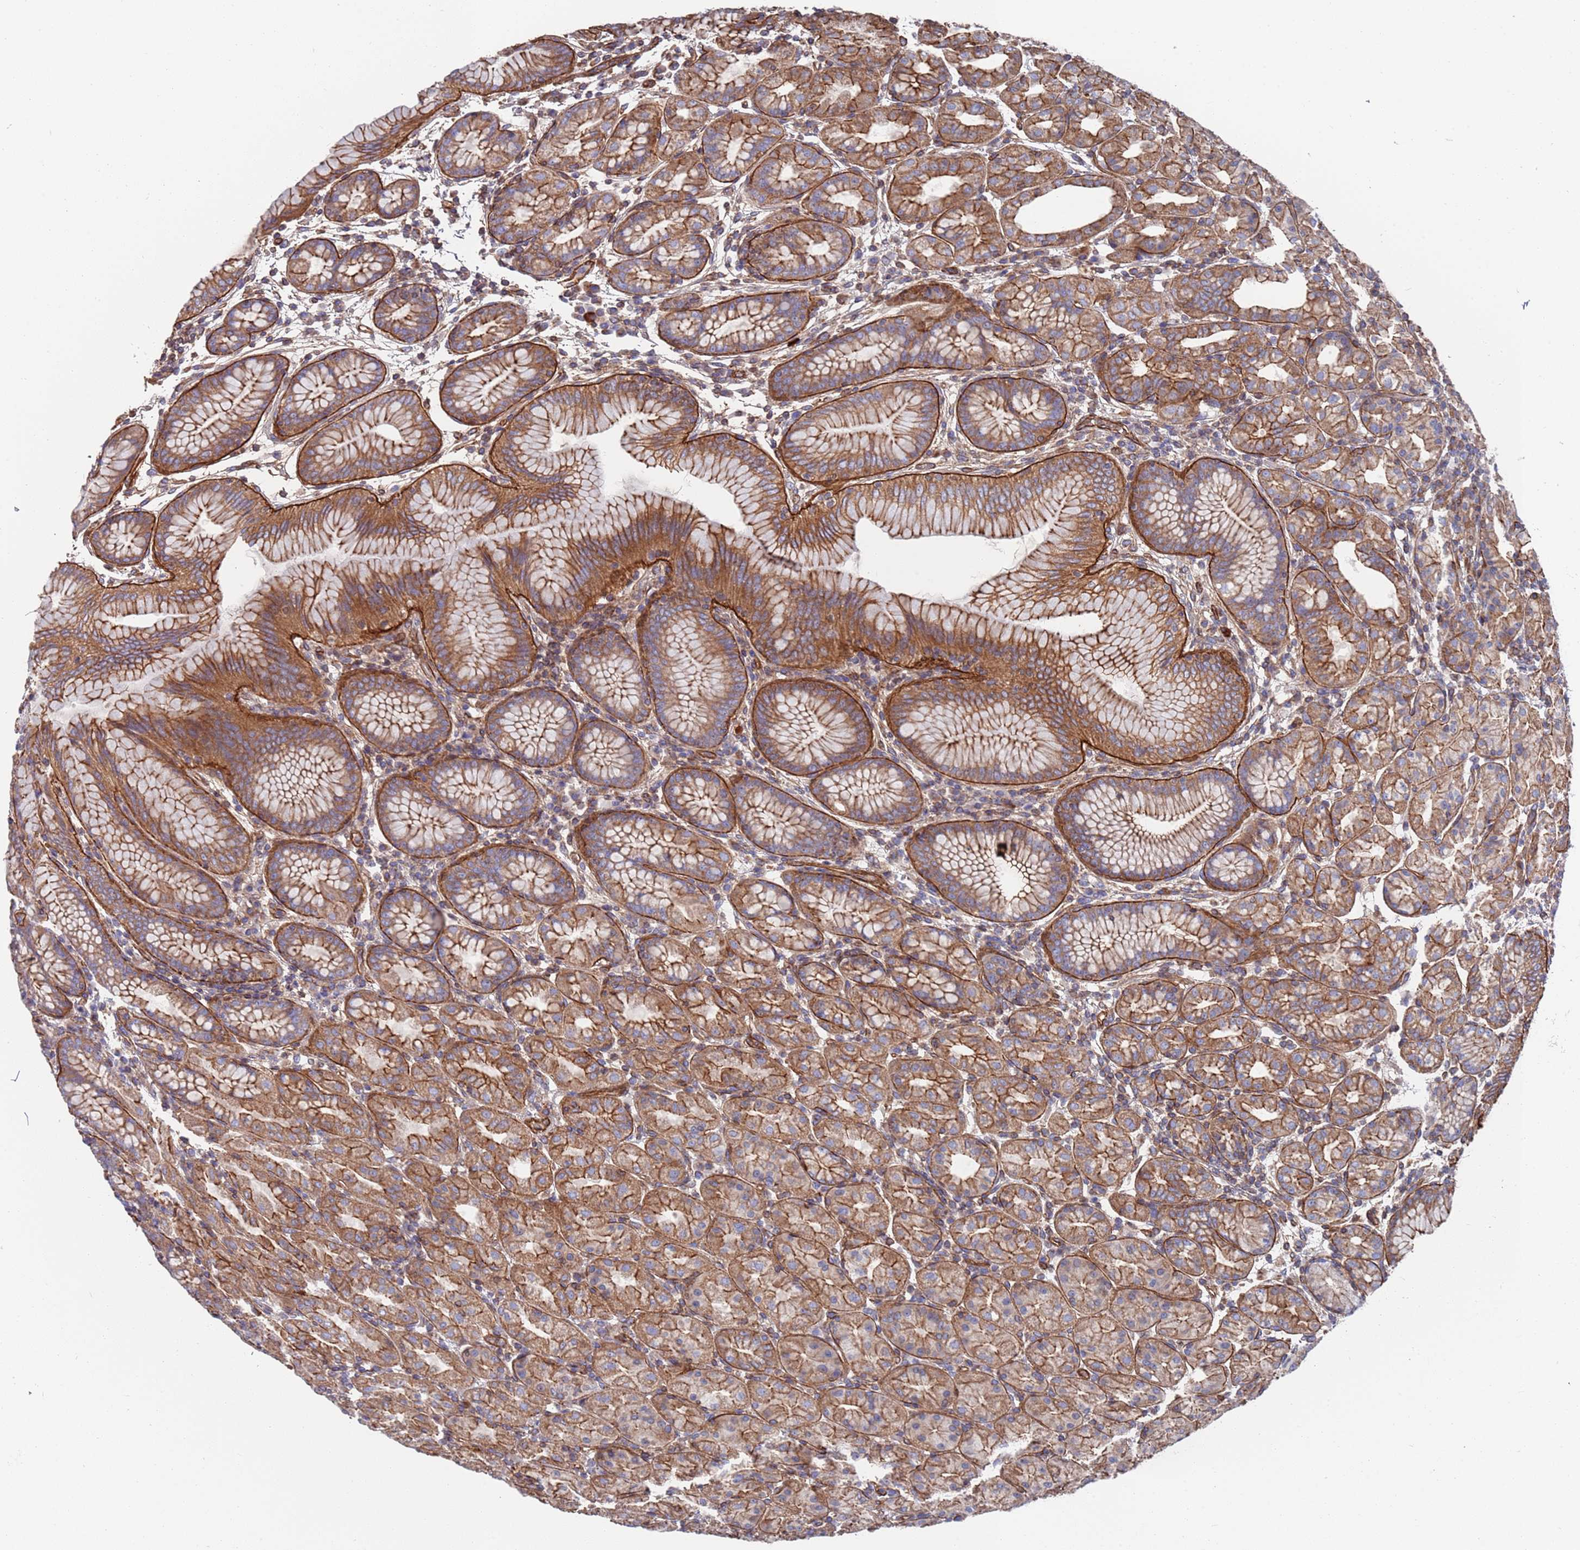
{"staining": {"intensity": "moderate", "quantity": "25%-75%", "location": "cytoplasmic/membranous"}, "tissue": "stomach", "cell_type": "Glandular cells", "image_type": "normal", "snomed": [{"axis": "morphology", "description": "Normal tissue, NOS"}, {"axis": "topography", "description": "Stomach"}], "caption": "Brown immunohistochemical staining in unremarkable stomach shows moderate cytoplasmic/membranous expression in approximately 25%-75% of glandular cells.", "gene": "JAKMIP2", "patient": {"sex": "female", "age": 79}}